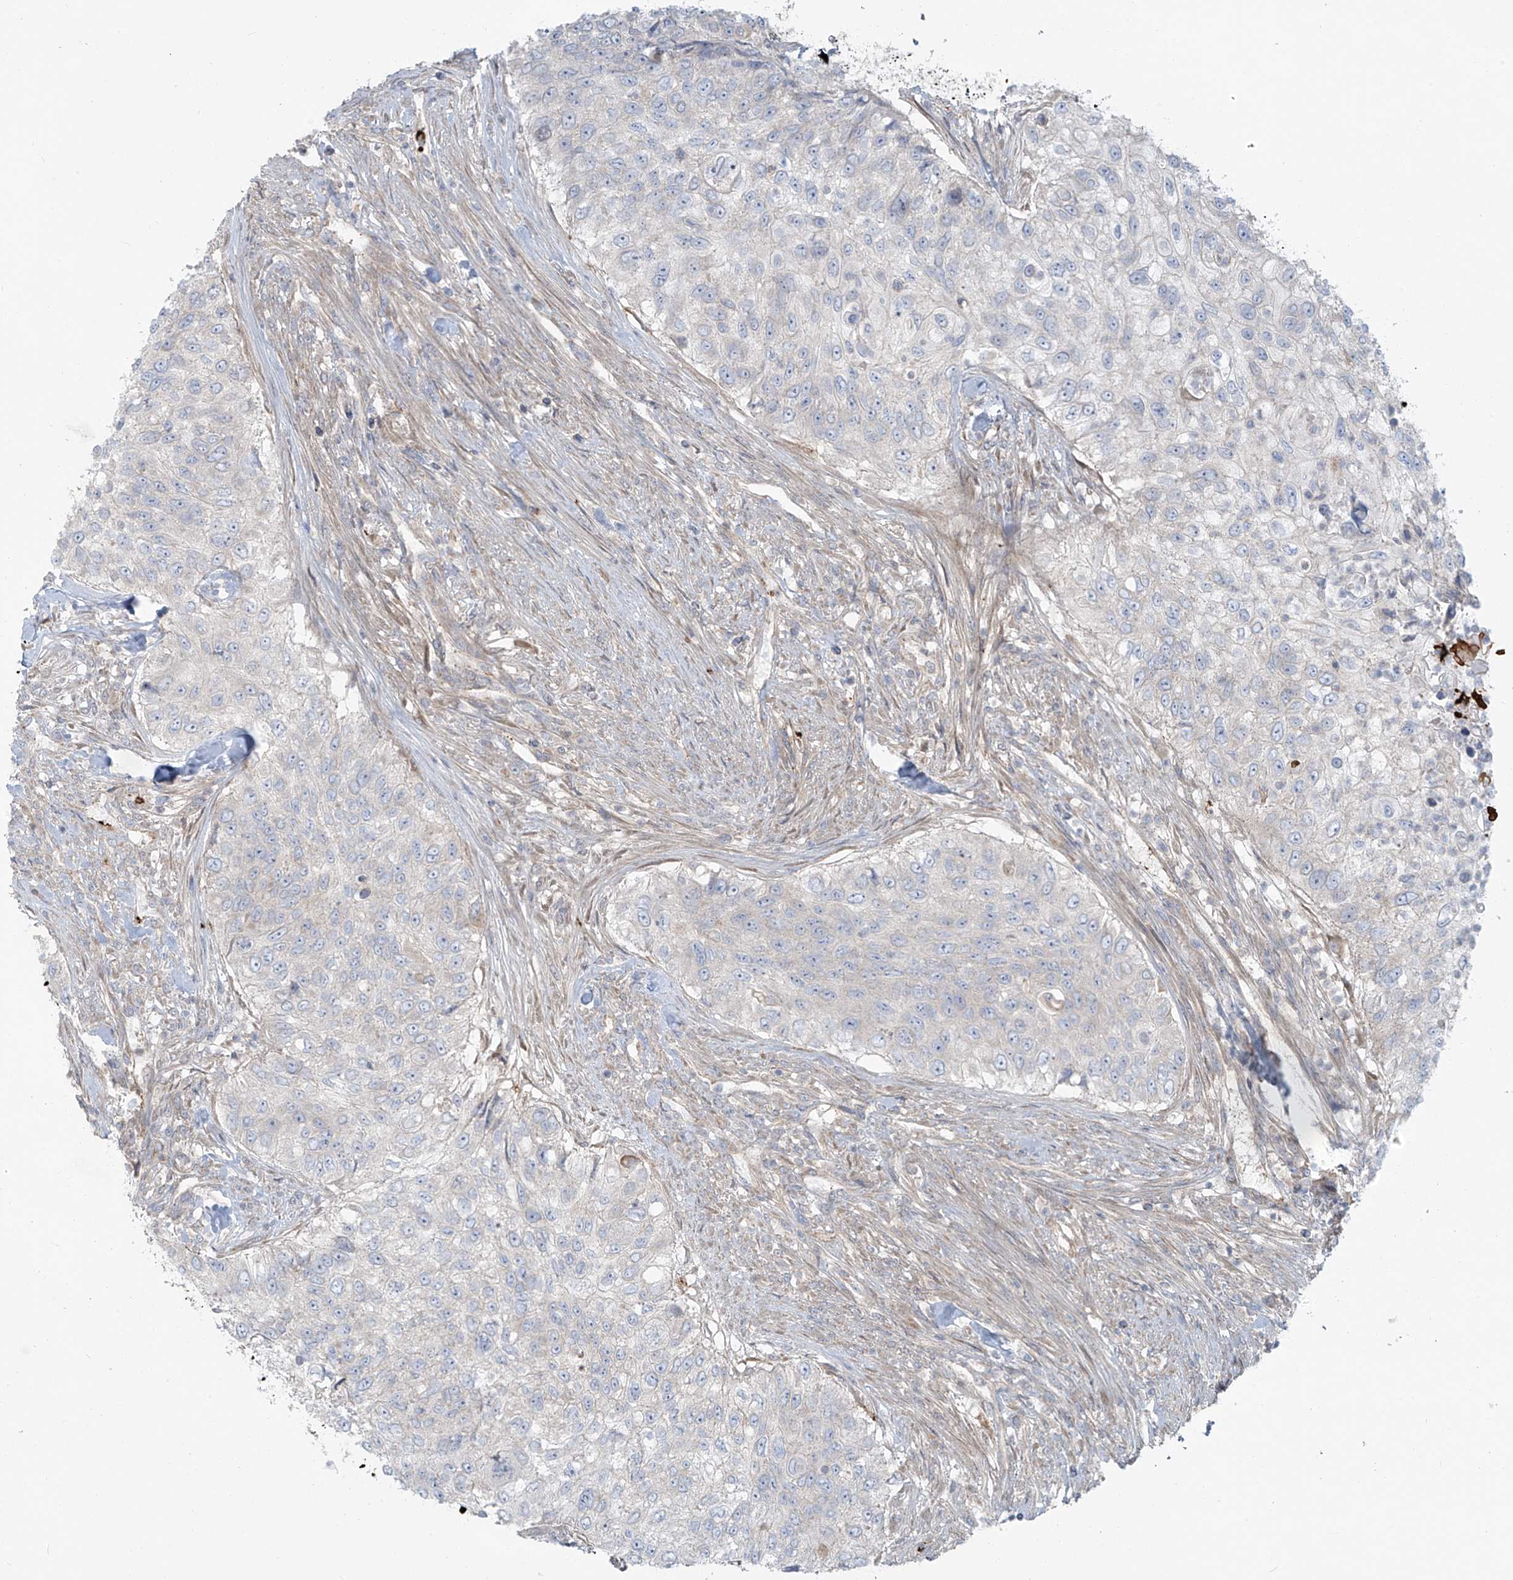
{"staining": {"intensity": "negative", "quantity": "none", "location": "none"}, "tissue": "urothelial cancer", "cell_type": "Tumor cells", "image_type": "cancer", "snomed": [{"axis": "morphology", "description": "Urothelial carcinoma, High grade"}, {"axis": "topography", "description": "Urinary bladder"}], "caption": "A photomicrograph of human urothelial cancer is negative for staining in tumor cells. (DAB (3,3'-diaminobenzidine) immunohistochemistry with hematoxylin counter stain).", "gene": "LZTS3", "patient": {"sex": "female", "age": 60}}